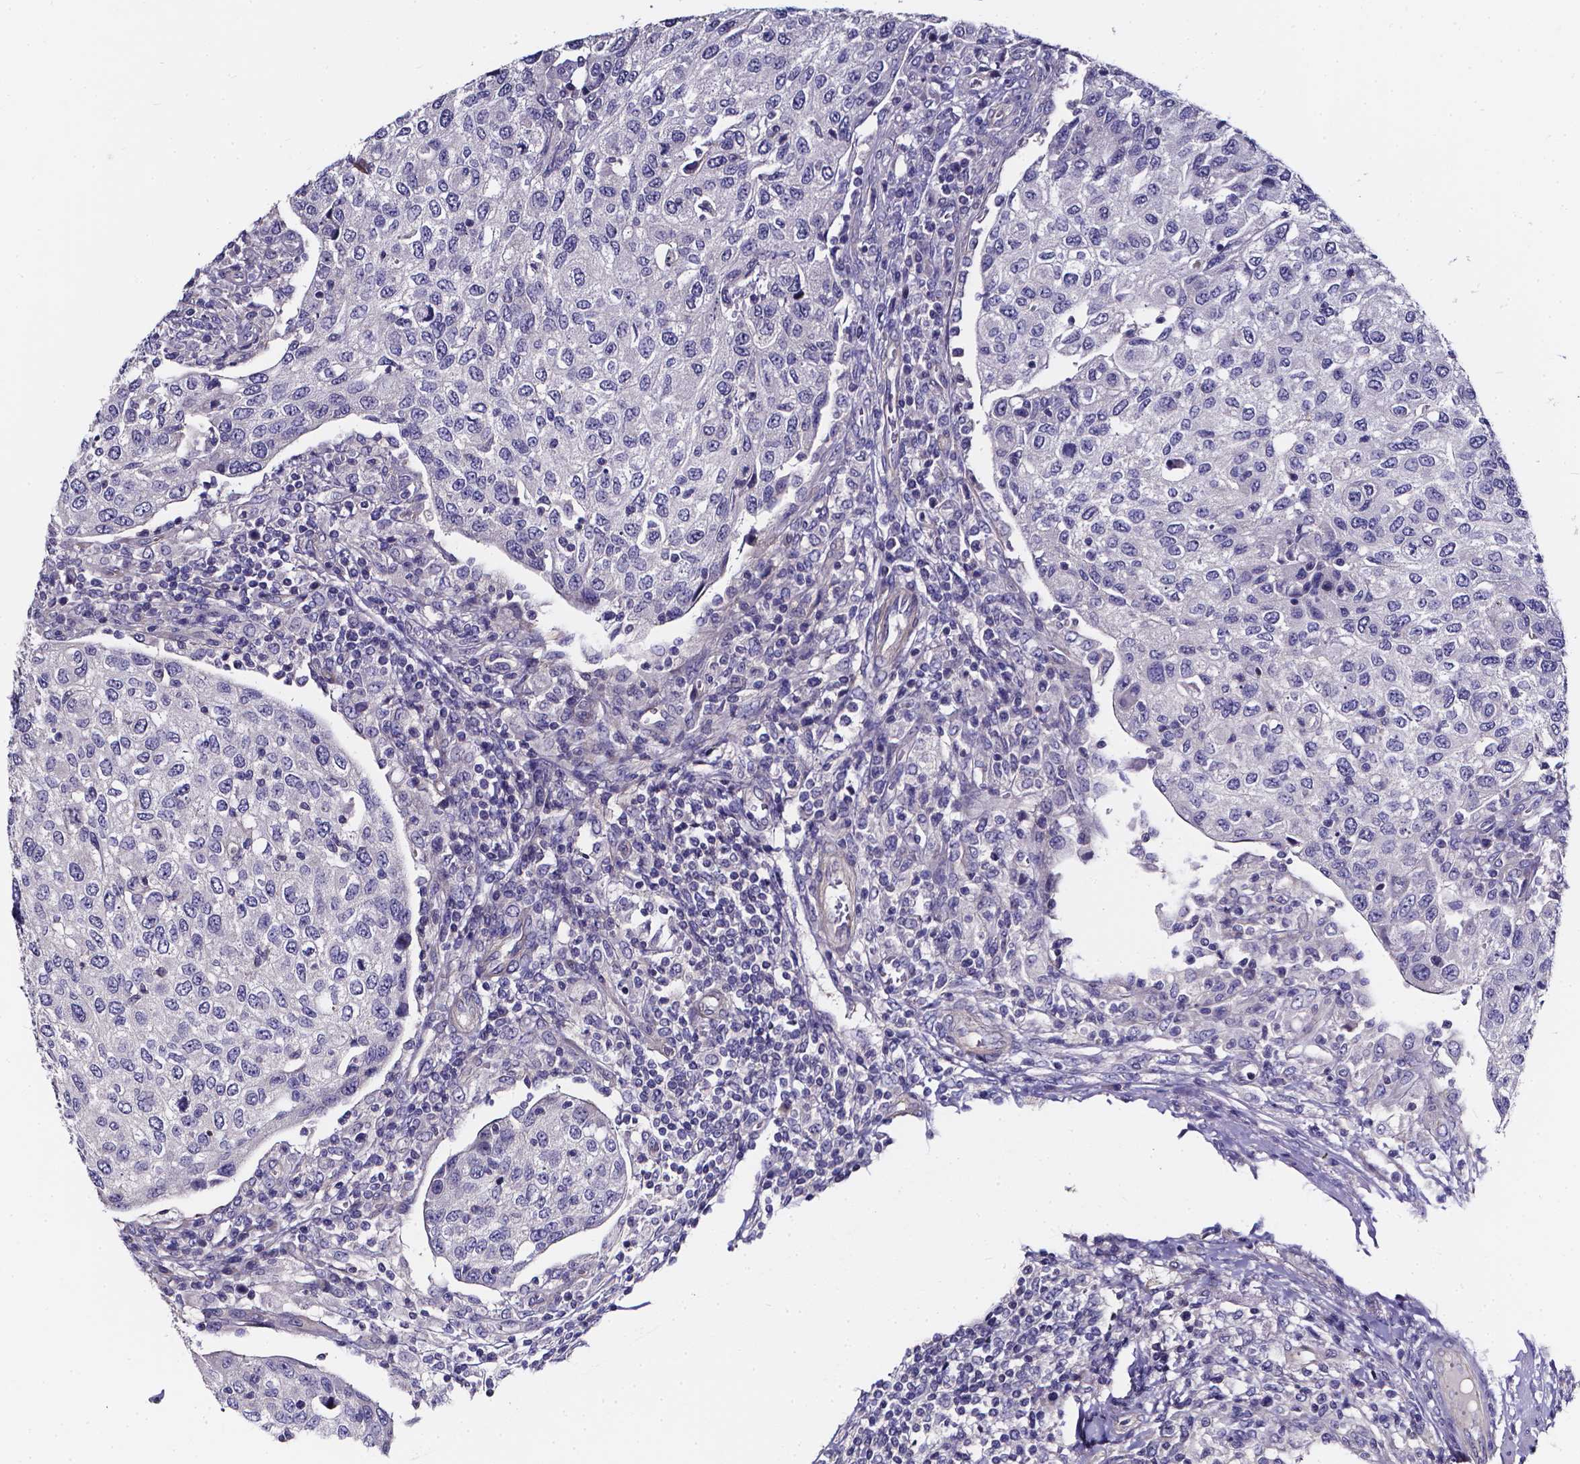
{"staining": {"intensity": "negative", "quantity": "none", "location": "none"}, "tissue": "urothelial cancer", "cell_type": "Tumor cells", "image_type": "cancer", "snomed": [{"axis": "morphology", "description": "Urothelial carcinoma, High grade"}, {"axis": "topography", "description": "Urinary bladder"}], "caption": "High magnification brightfield microscopy of urothelial carcinoma (high-grade) stained with DAB (3,3'-diaminobenzidine) (brown) and counterstained with hematoxylin (blue): tumor cells show no significant positivity.", "gene": "CACNG8", "patient": {"sex": "female", "age": 78}}